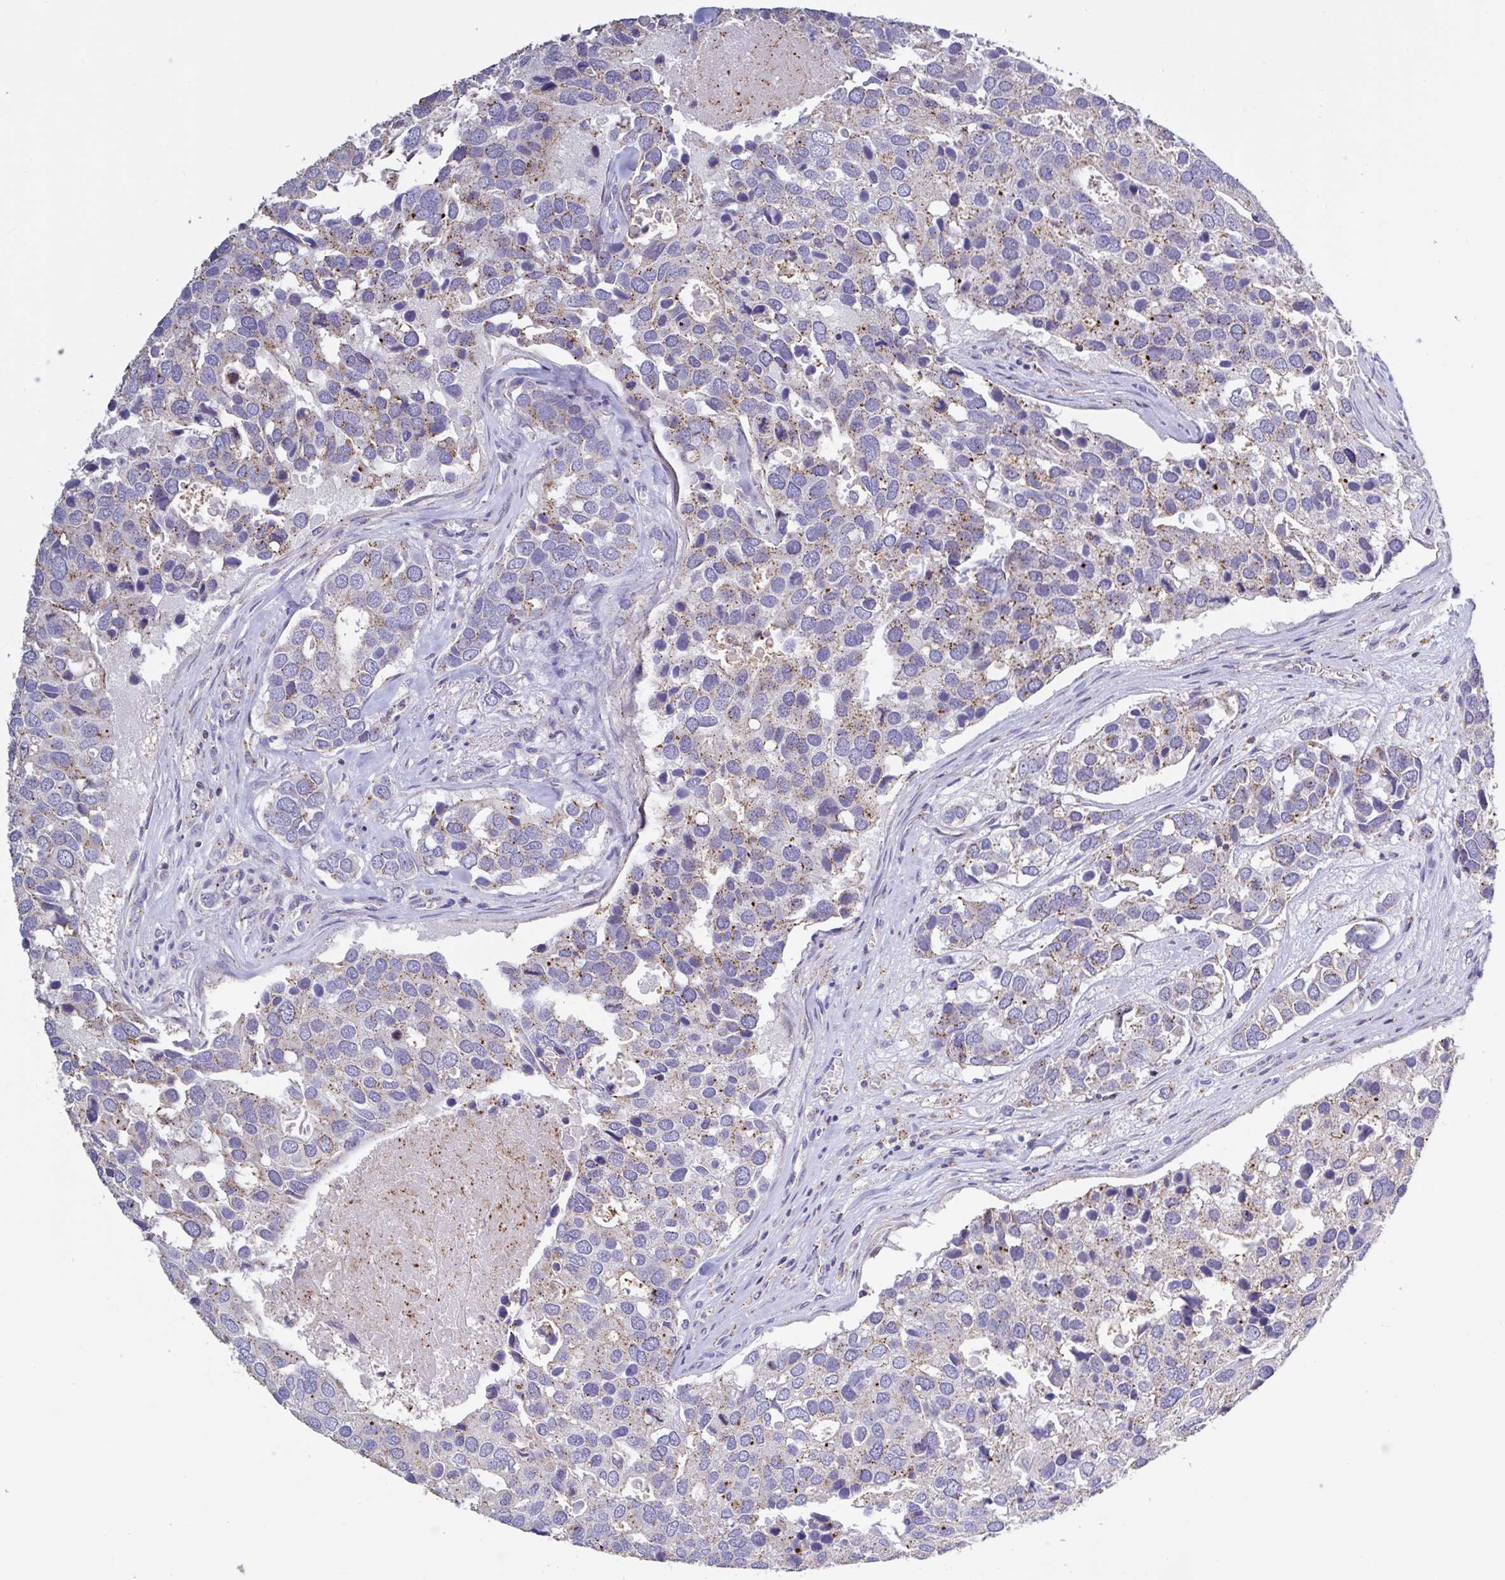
{"staining": {"intensity": "weak", "quantity": "25%-75%", "location": "cytoplasmic/membranous"}, "tissue": "breast cancer", "cell_type": "Tumor cells", "image_type": "cancer", "snomed": [{"axis": "morphology", "description": "Duct carcinoma"}, {"axis": "topography", "description": "Breast"}], "caption": "Immunohistochemical staining of human breast cancer reveals low levels of weak cytoplasmic/membranous protein expression in about 25%-75% of tumor cells.", "gene": "CHMP5", "patient": {"sex": "female", "age": 83}}